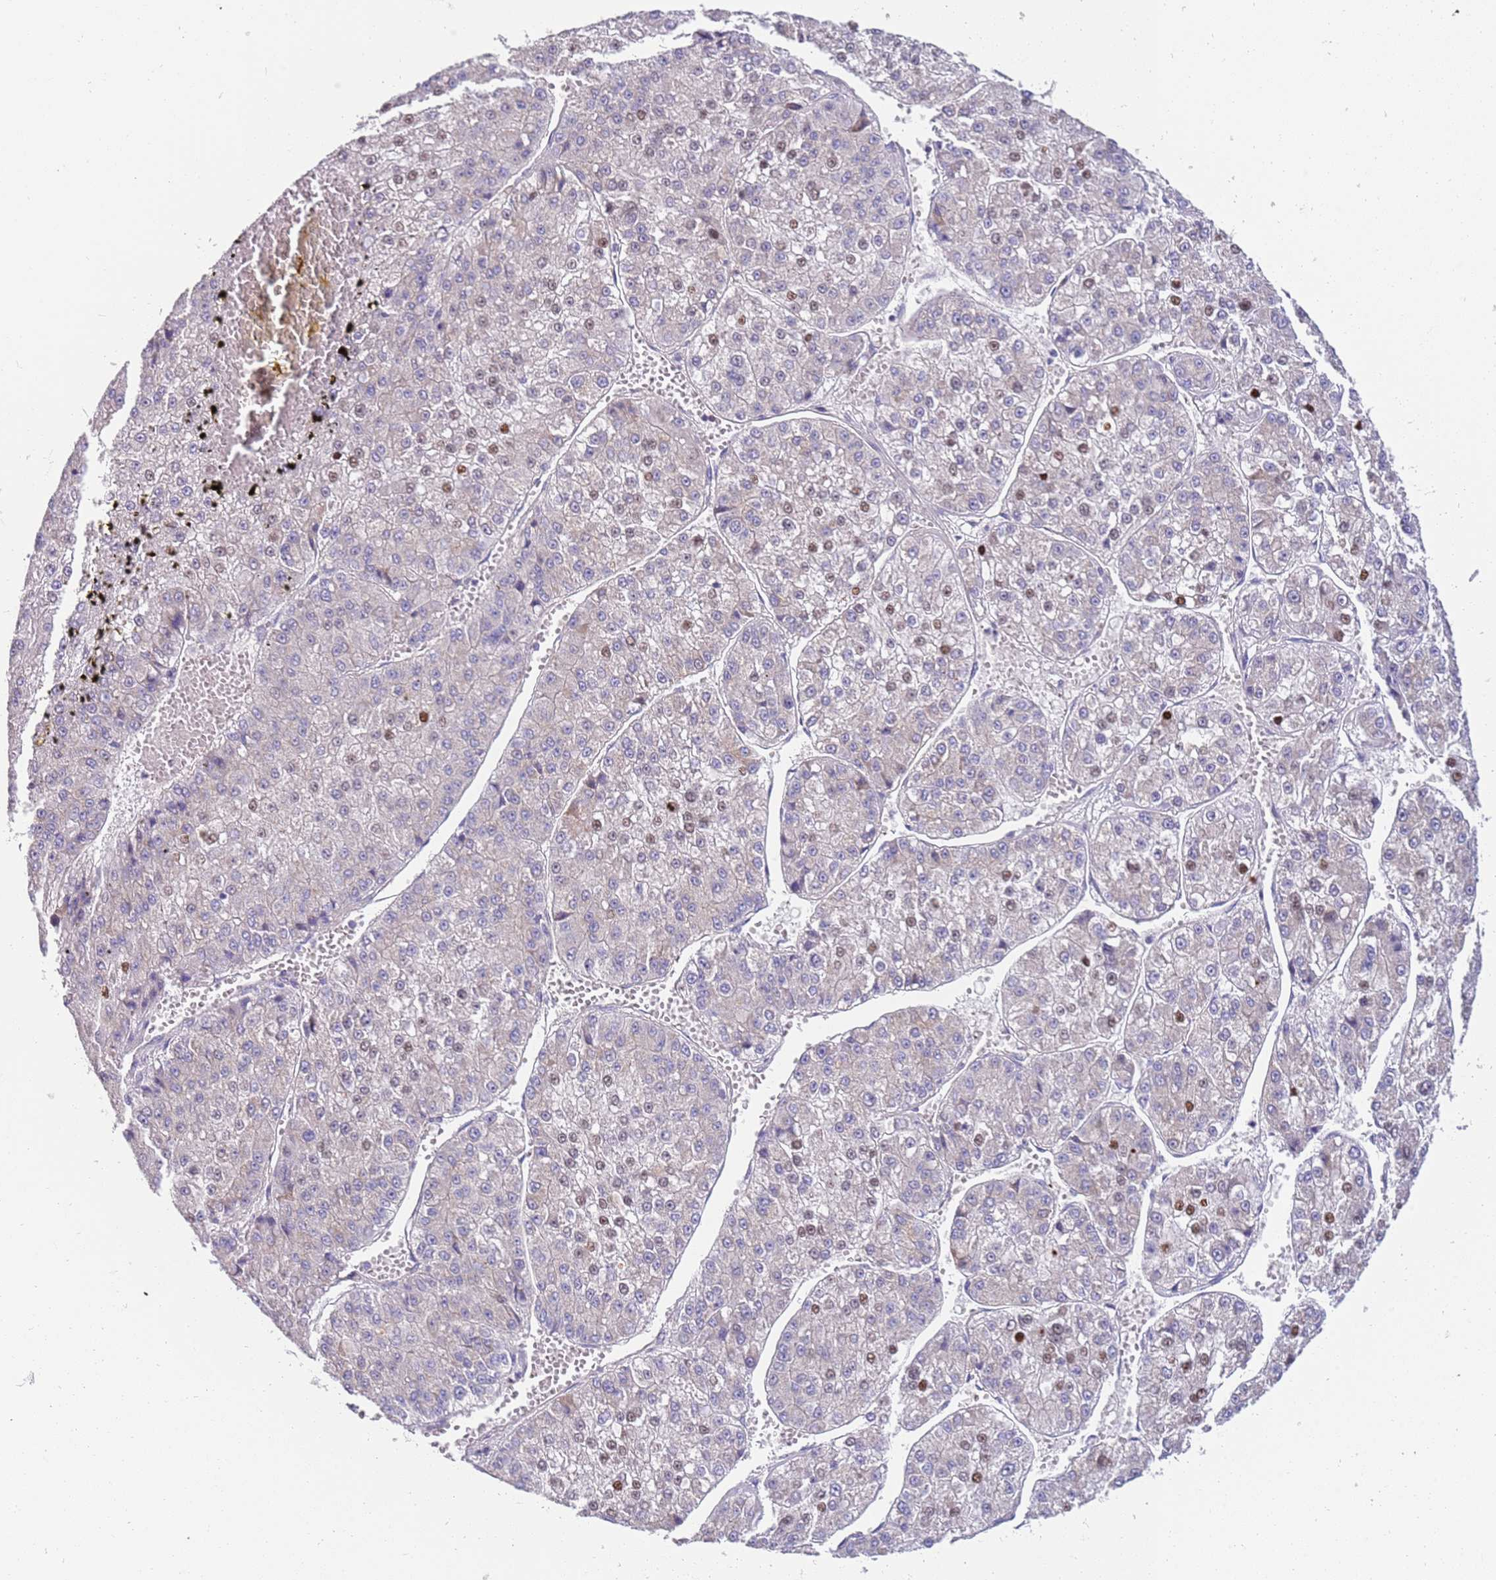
{"staining": {"intensity": "moderate", "quantity": "<25%", "location": "nuclear"}, "tissue": "liver cancer", "cell_type": "Tumor cells", "image_type": "cancer", "snomed": [{"axis": "morphology", "description": "Carcinoma, Hepatocellular, NOS"}, {"axis": "topography", "description": "Liver"}], "caption": "Liver cancer stained for a protein (brown) displays moderate nuclear positive staining in approximately <25% of tumor cells.", "gene": "STK25", "patient": {"sex": "female", "age": 73}}